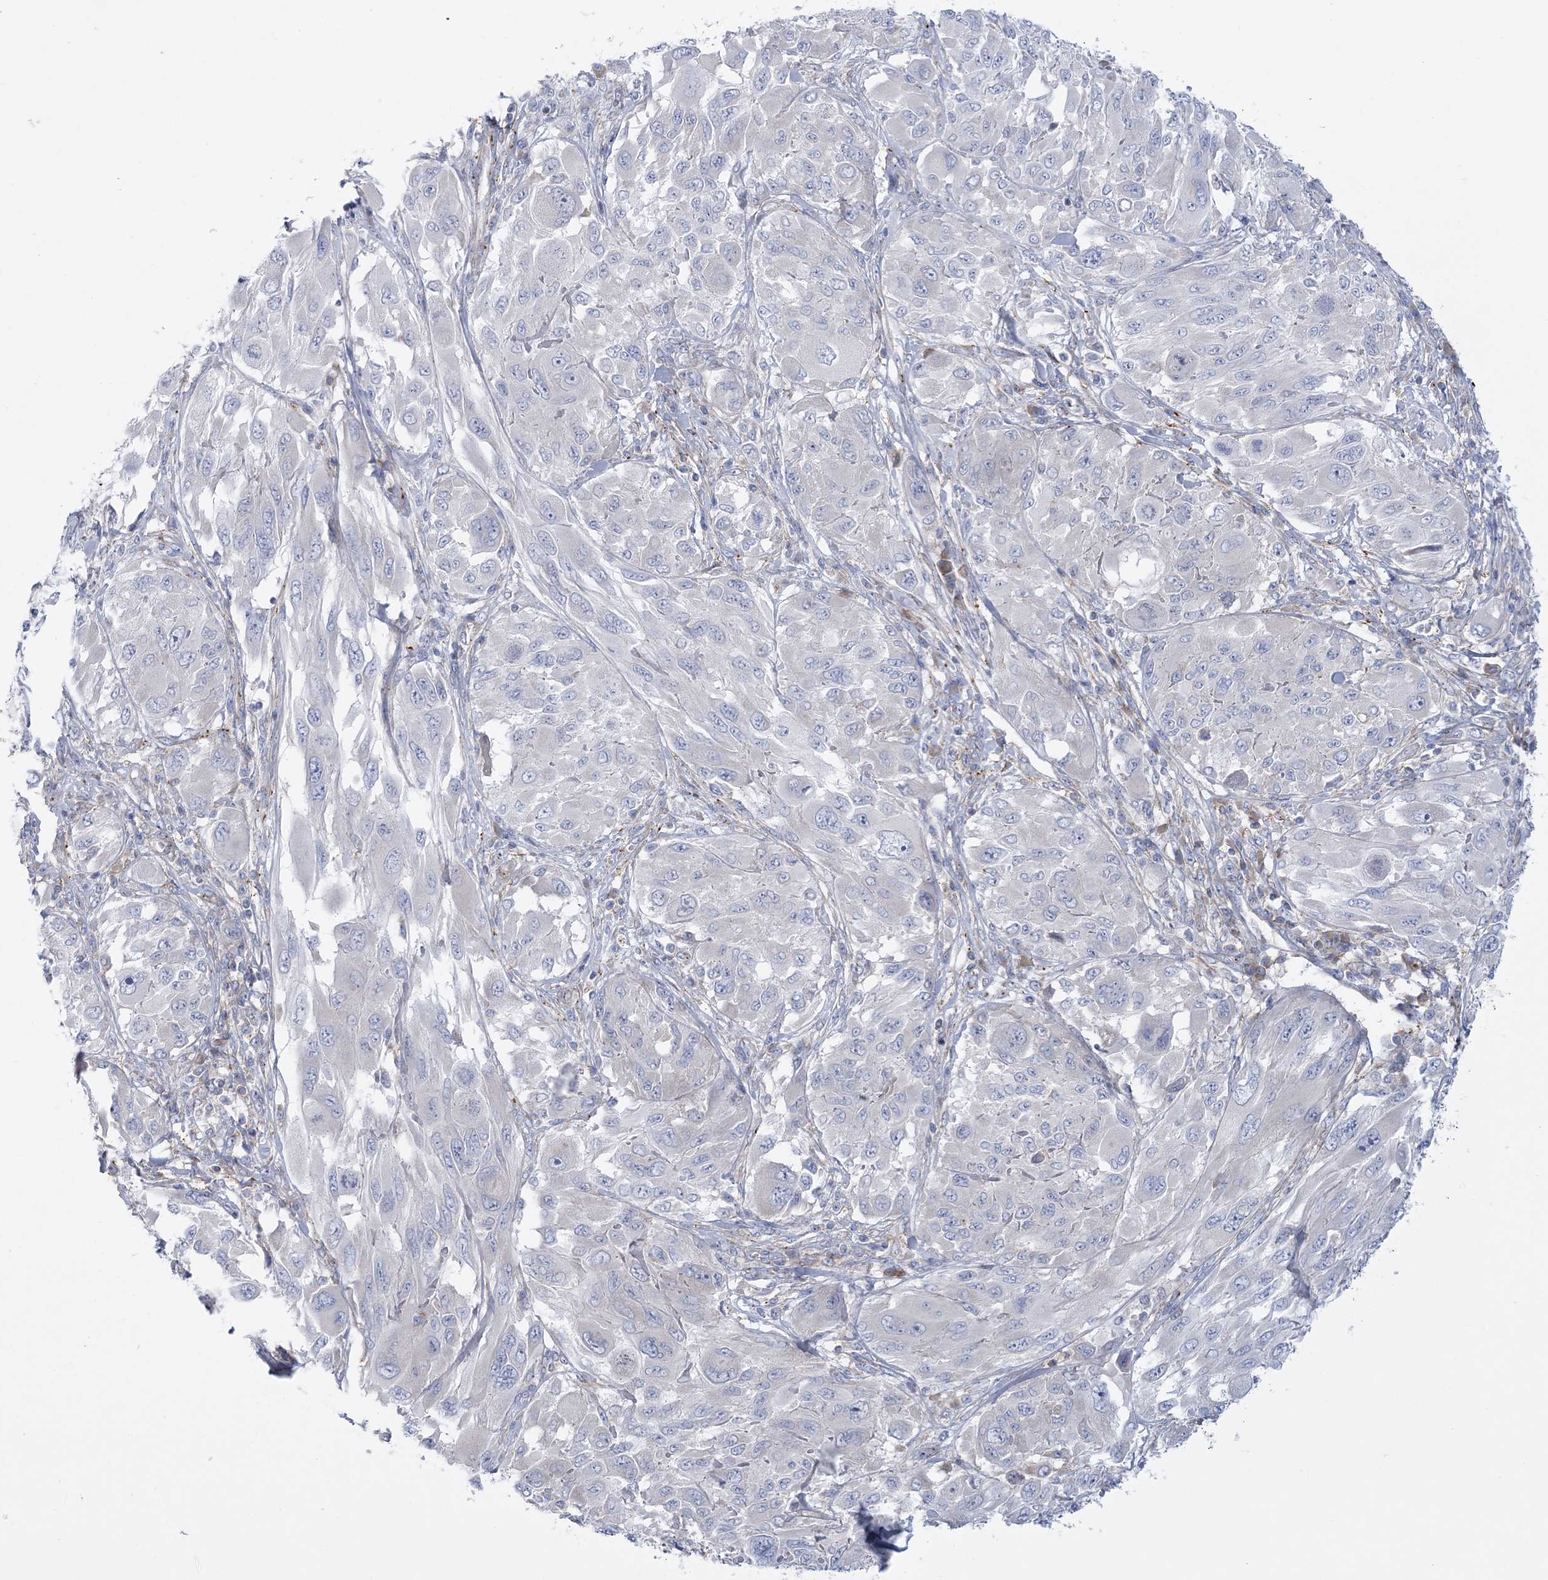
{"staining": {"intensity": "negative", "quantity": "none", "location": "none"}, "tissue": "melanoma", "cell_type": "Tumor cells", "image_type": "cancer", "snomed": [{"axis": "morphology", "description": "Malignant melanoma, NOS"}, {"axis": "topography", "description": "Skin"}], "caption": "A high-resolution micrograph shows IHC staining of malignant melanoma, which shows no significant expression in tumor cells.", "gene": "ARSJ", "patient": {"sex": "female", "age": 91}}